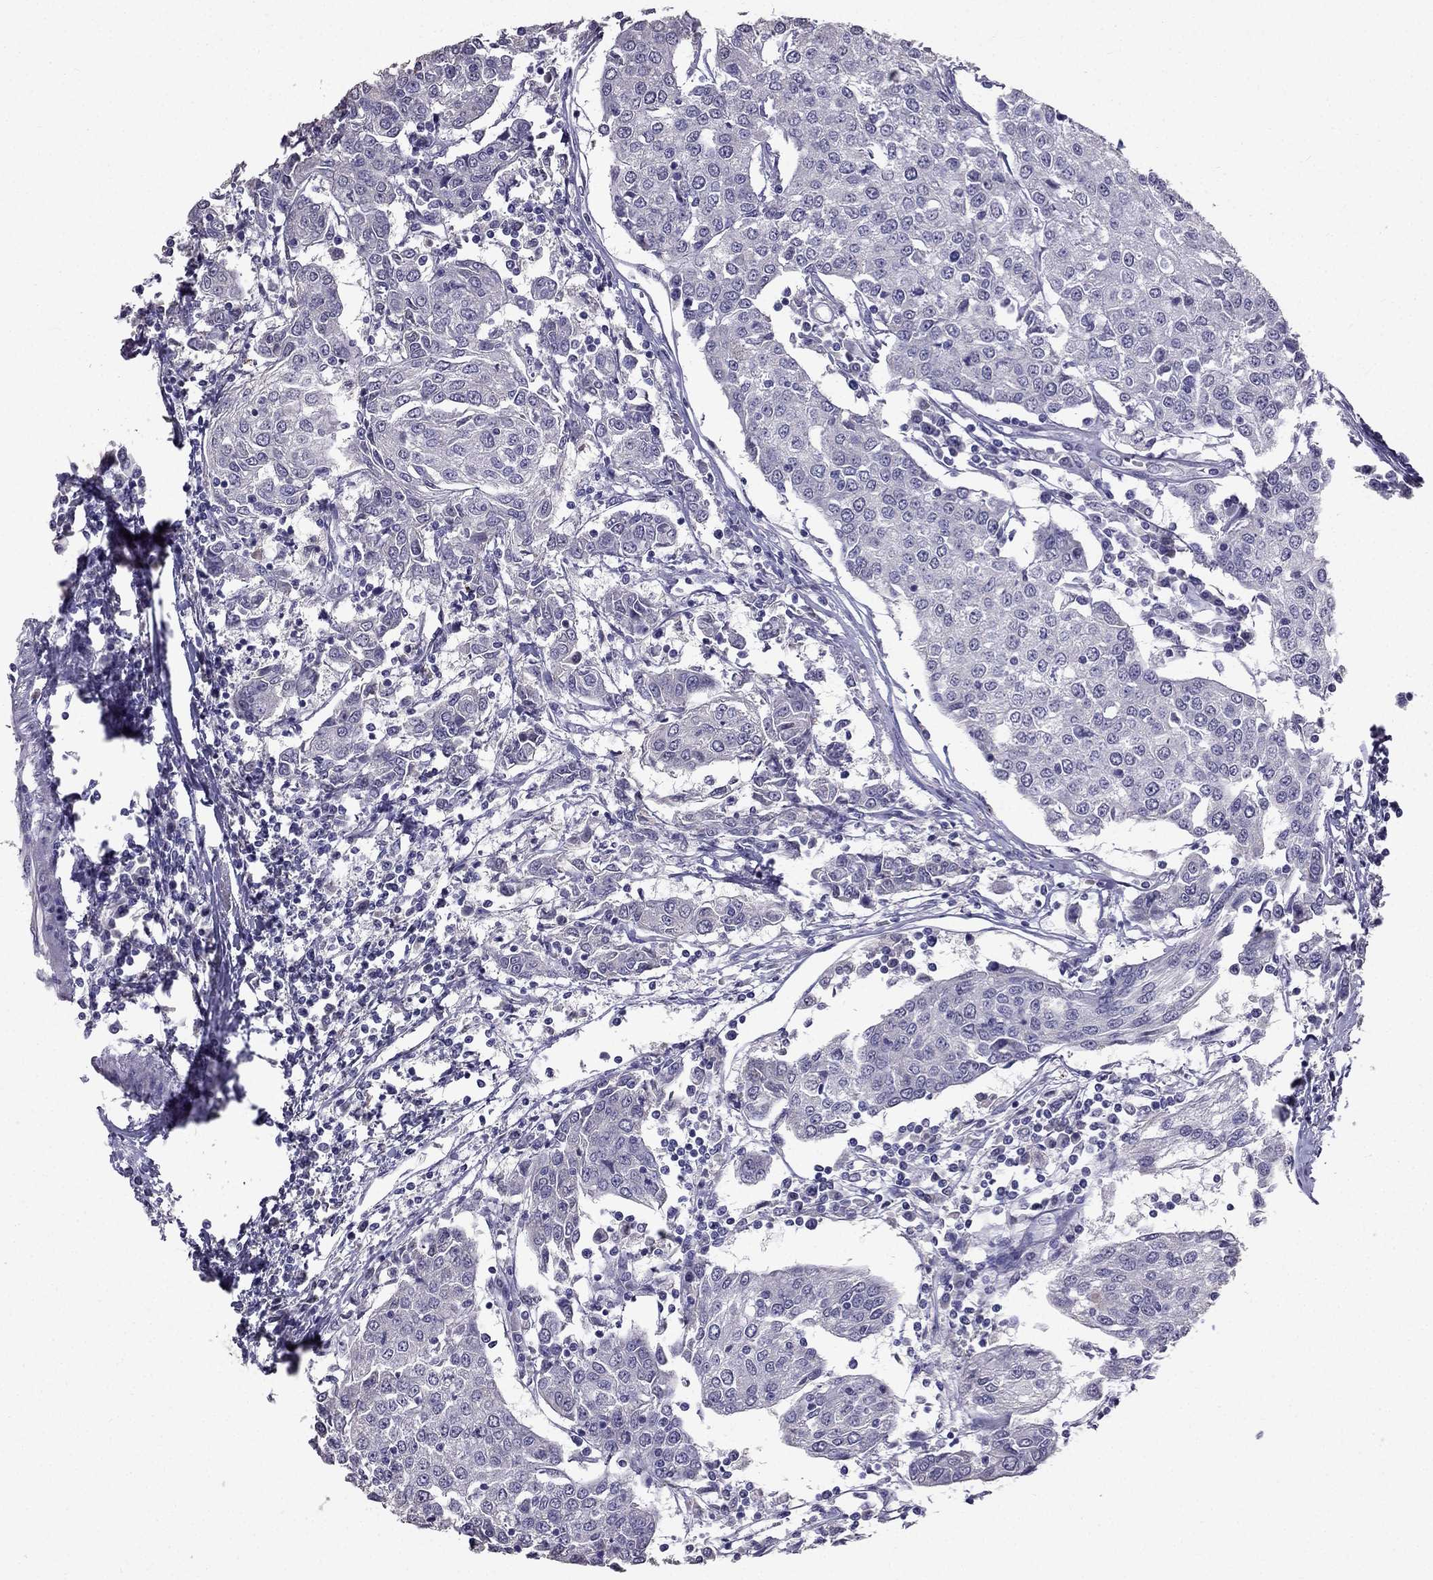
{"staining": {"intensity": "negative", "quantity": "none", "location": "none"}, "tissue": "urothelial cancer", "cell_type": "Tumor cells", "image_type": "cancer", "snomed": [{"axis": "morphology", "description": "Urothelial carcinoma, High grade"}, {"axis": "topography", "description": "Urinary bladder"}], "caption": "Urothelial carcinoma (high-grade) was stained to show a protein in brown. There is no significant staining in tumor cells.", "gene": "SCG5", "patient": {"sex": "female", "age": 85}}